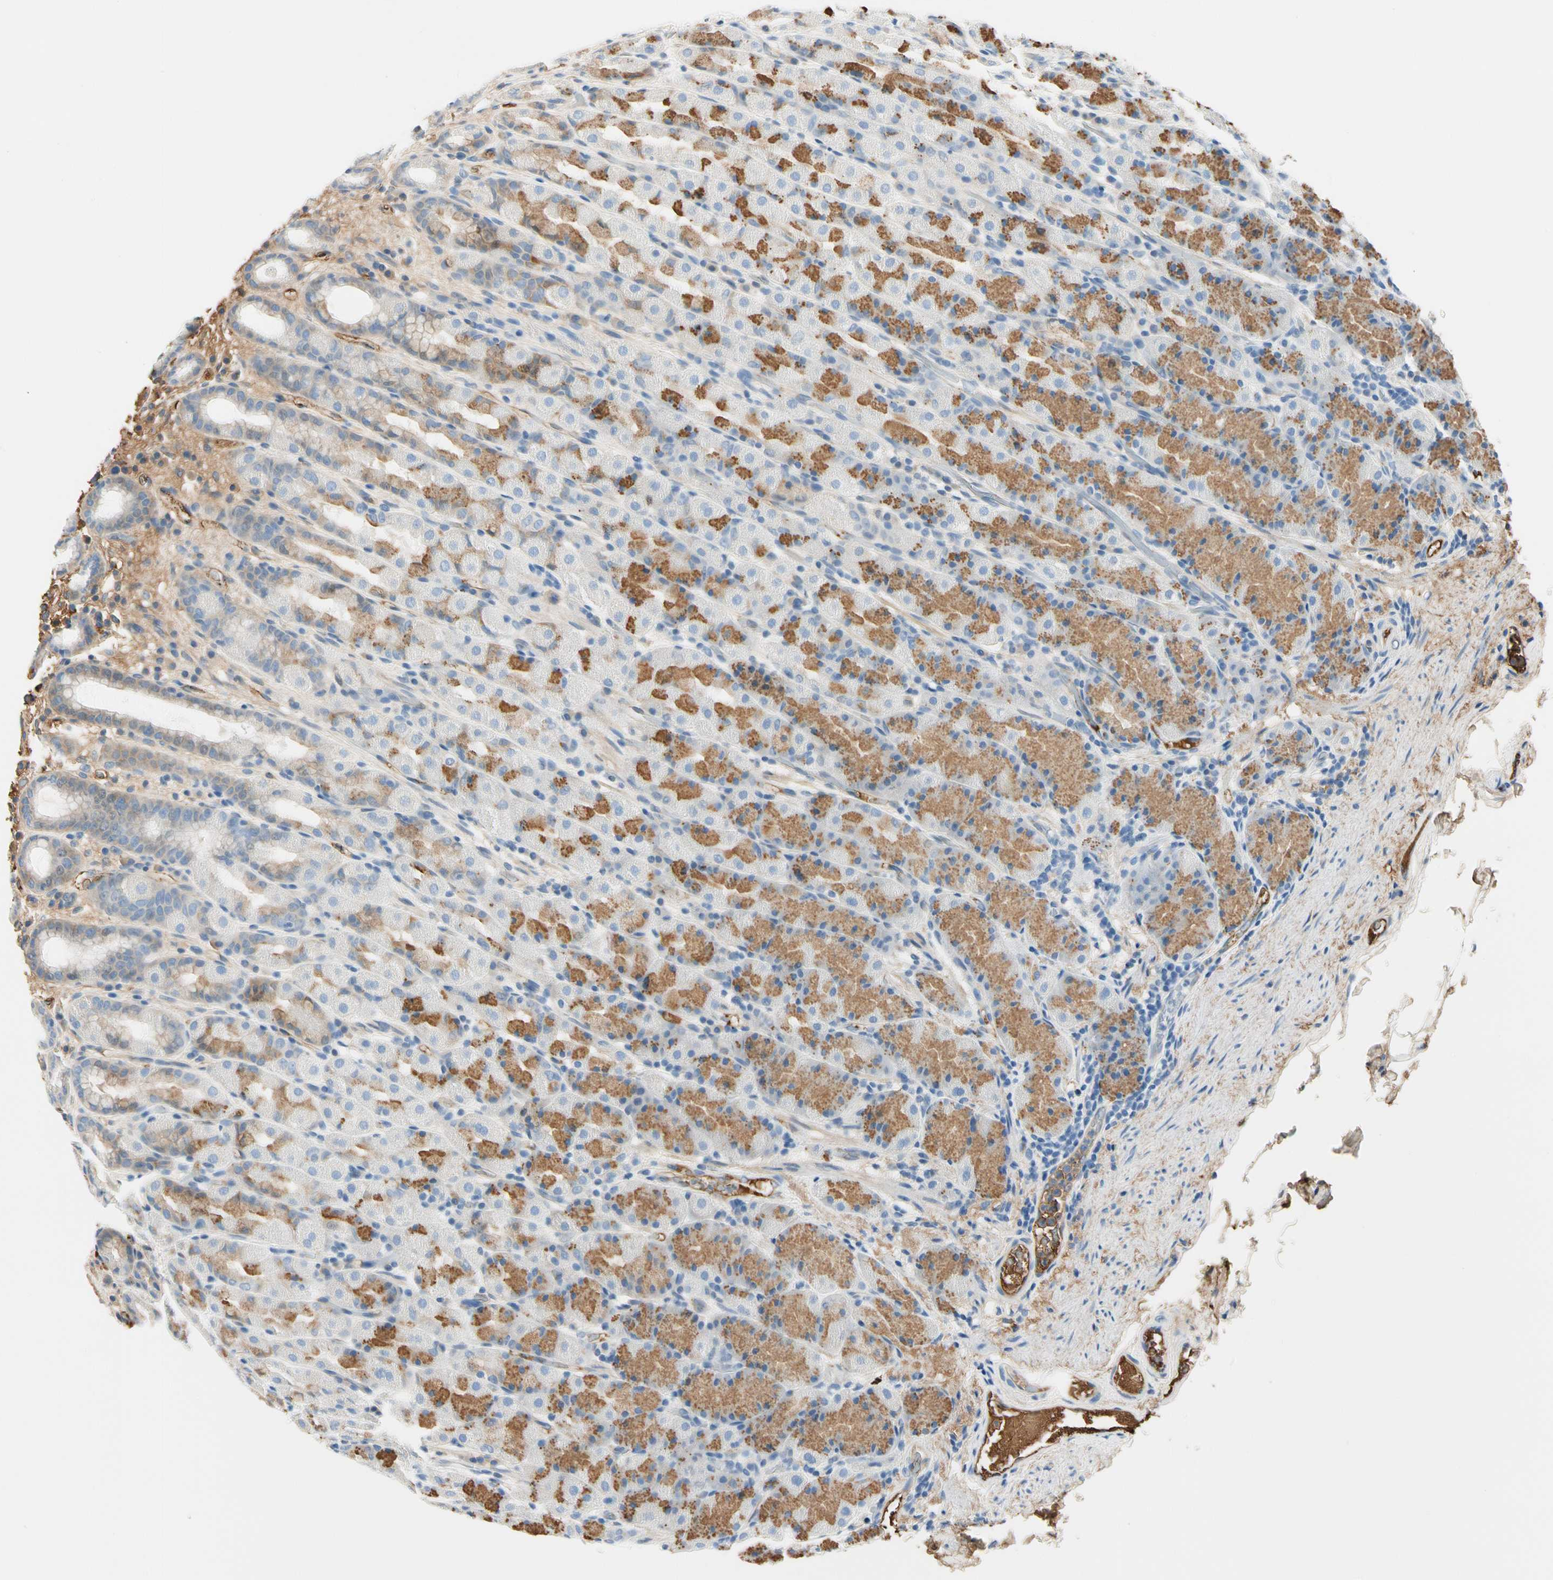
{"staining": {"intensity": "moderate", "quantity": "25%-75%", "location": "cytoplasmic/membranous"}, "tissue": "stomach", "cell_type": "Glandular cells", "image_type": "normal", "snomed": [{"axis": "morphology", "description": "Normal tissue, NOS"}, {"axis": "topography", "description": "Stomach, upper"}], "caption": "Immunohistochemical staining of benign human stomach displays 25%-75% levels of moderate cytoplasmic/membranous protein positivity in approximately 25%-75% of glandular cells. The staining was performed using DAB, with brown indicating positive protein expression. Nuclei are stained blue with hematoxylin.", "gene": "LAMB3", "patient": {"sex": "male", "age": 68}}